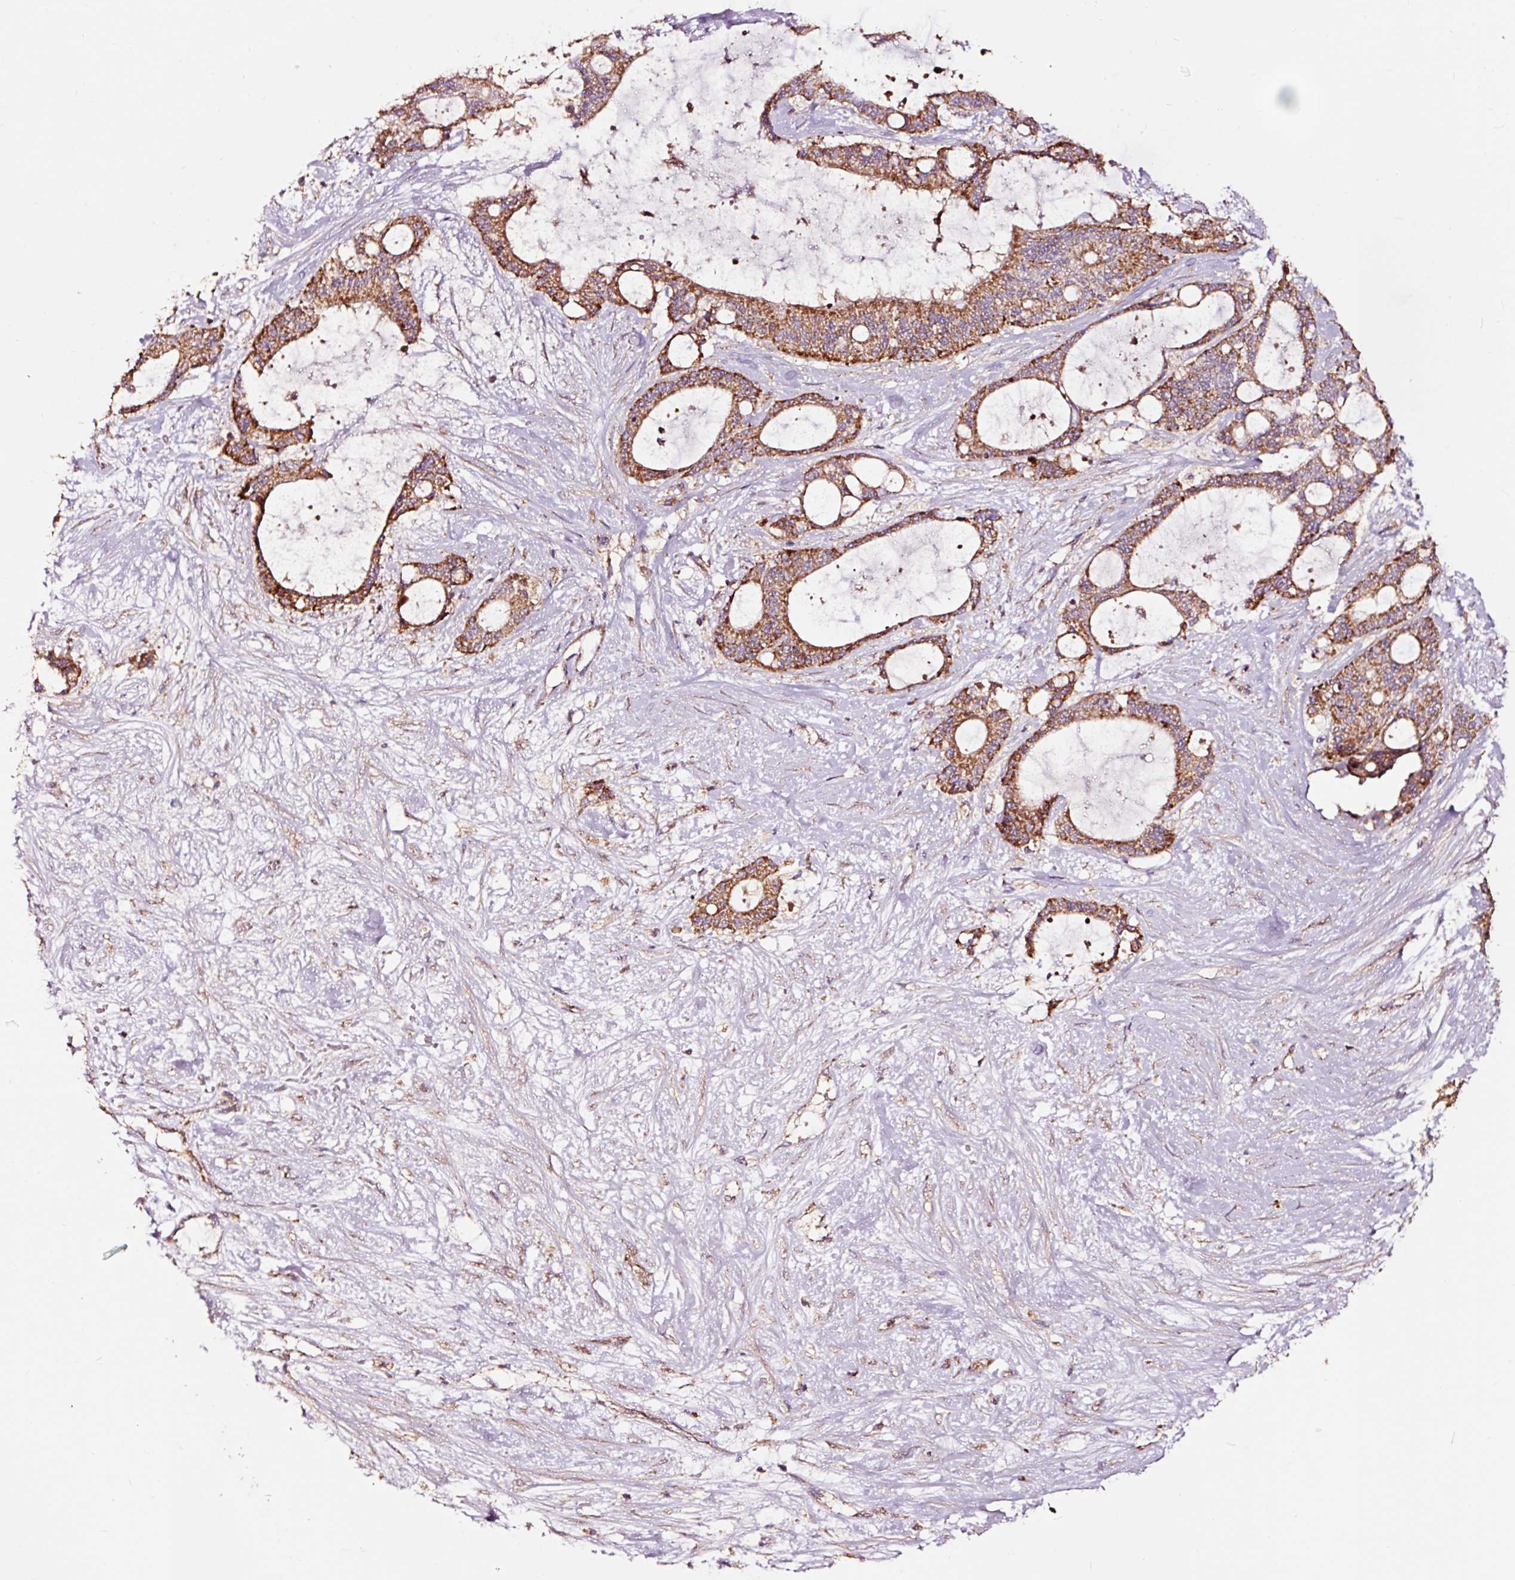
{"staining": {"intensity": "moderate", "quantity": ">75%", "location": "cytoplasmic/membranous"}, "tissue": "liver cancer", "cell_type": "Tumor cells", "image_type": "cancer", "snomed": [{"axis": "morphology", "description": "Normal tissue, NOS"}, {"axis": "morphology", "description": "Cholangiocarcinoma"}, {"axis": "topography", "description": "Liver"}, {"axis": "topography", "description": "Peripheral nerve tissue"}], "caption": "This is a photomicrograph of IHC staining of liver cancer, which shows moderate positivity in the cytoplasmic/membranous of tumor cells.", "gene": "TPM1", "patient": {"sex": "female", "age": 73}}